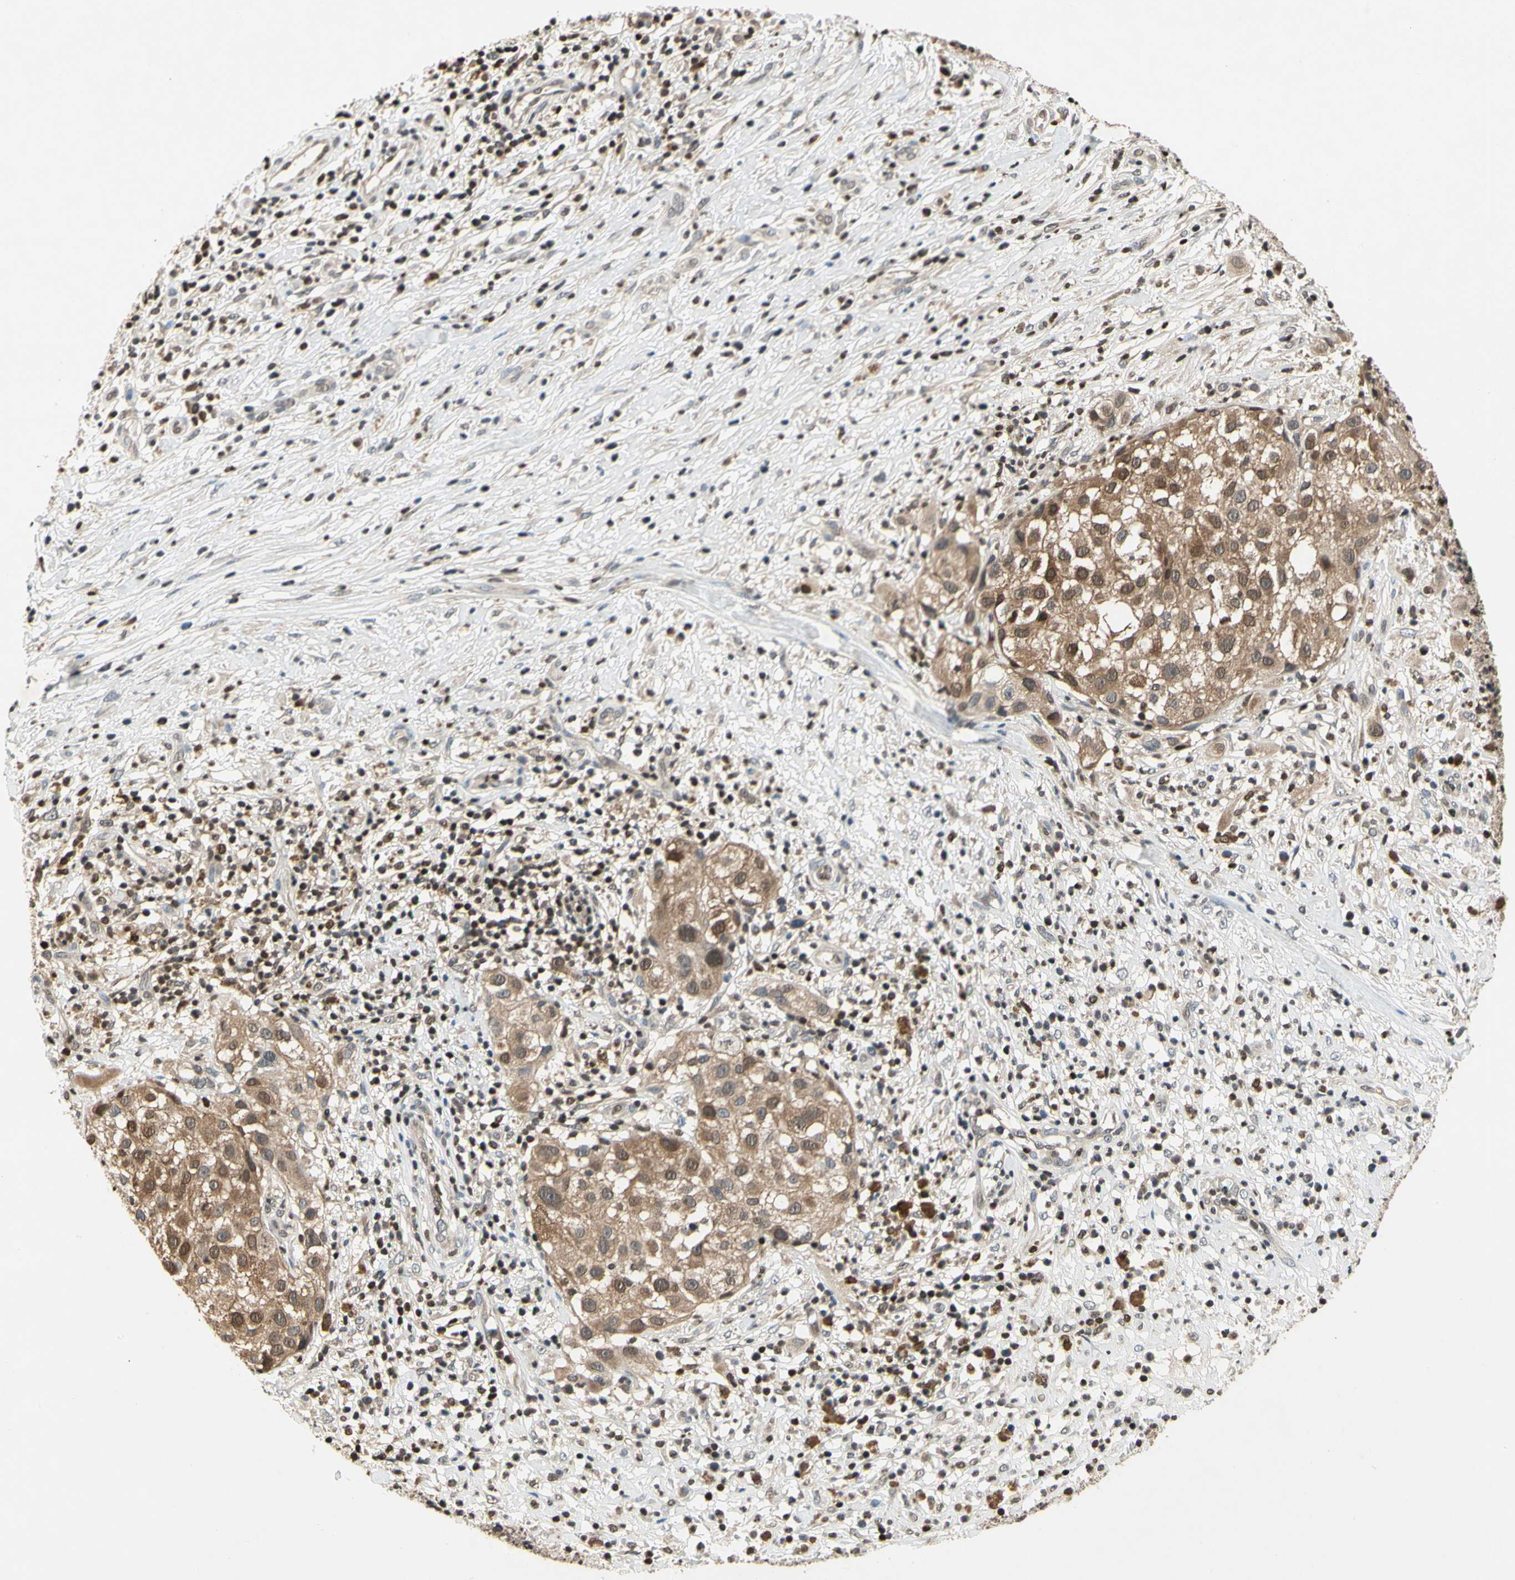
{"staining": {"intensity": "moderate", "quantity": ">75%", "location": "cytoplasmic/membranous,nuclear"}, "tissue": "melanoma", "cell_type": "Tumor cells", "image_type": "cancer", "snomed": [{"axis": "morphology", "description": "Necrosis, NOS"}, {"axis": "morphology", "description": "Malignant melanoma, NOS"}, {"axis": "topography", "description": "Skin"}], "caption": "A brown stain shows moderate cytoplasmic/membranous and nuclear positivity of a protein in human melanoma tumor cells.", "gene": "GSR", "patient": {"sex": "female", "age": 87}}